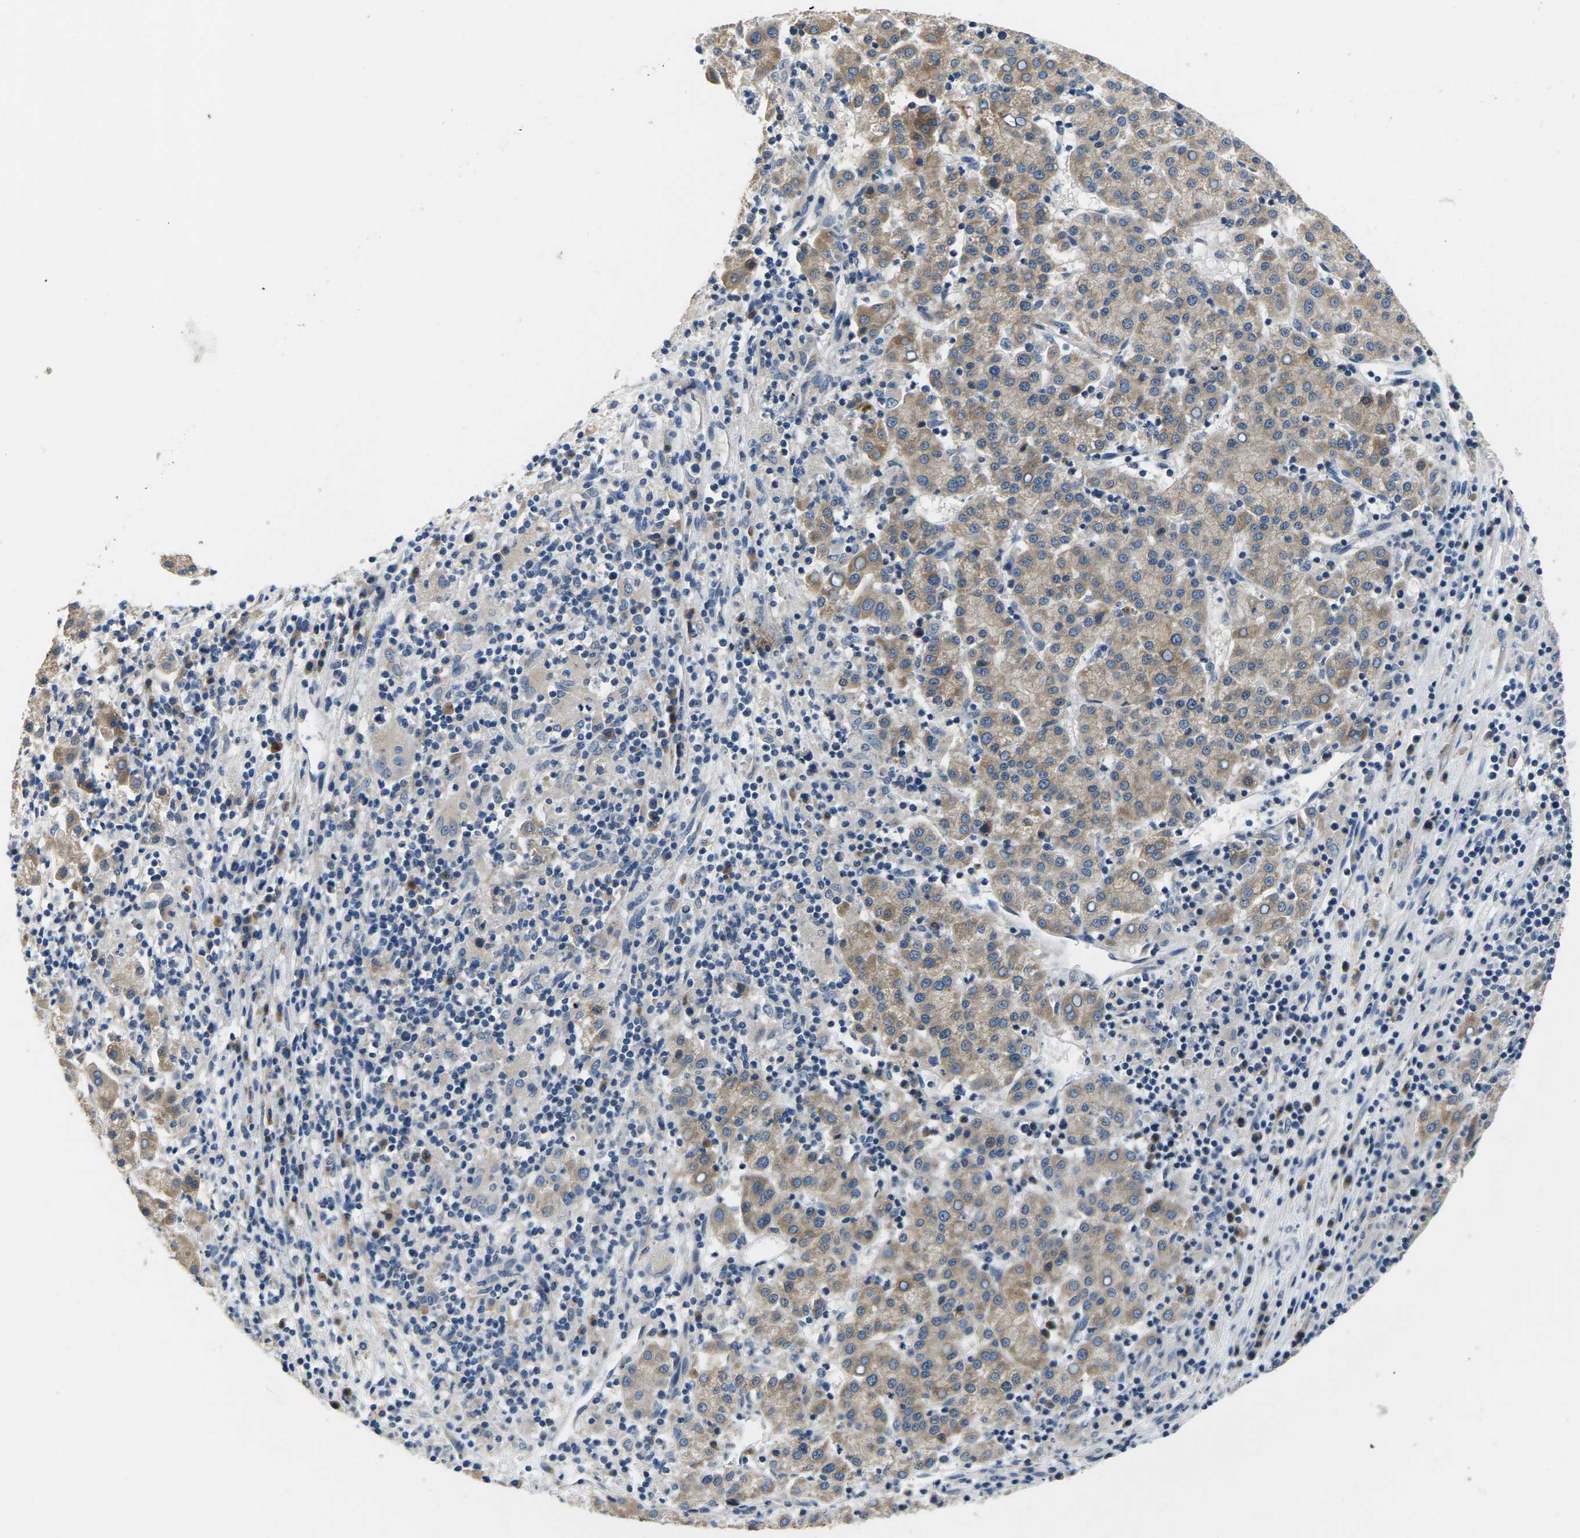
{"staining": {"intensity": "weak", "quantity": ">75%", "location": "cytoplasmic/membranous"}, "tissue": "liver cancer", "cell_type": "Tumor cells", "image_type": "cancer", "snomed": [{"axis": "morphology", "description": "Carcinoma, Hepatocellular, NOS"}, {"axis": "topography", "description": "Liver"}], "caption": "High-magnification brightfield microscopy of liver cancer stained with DAB (brown) and counterstained with hematoxylin (blue). tumor cells exhibit weak cytoplasmic/membranous expression is identified in about>75% of cells. (Brightfield microscopy of DAB IHC at high magnification).", "gene": "ERGIC3", "patient": {"sex": "female", "age": 58}}